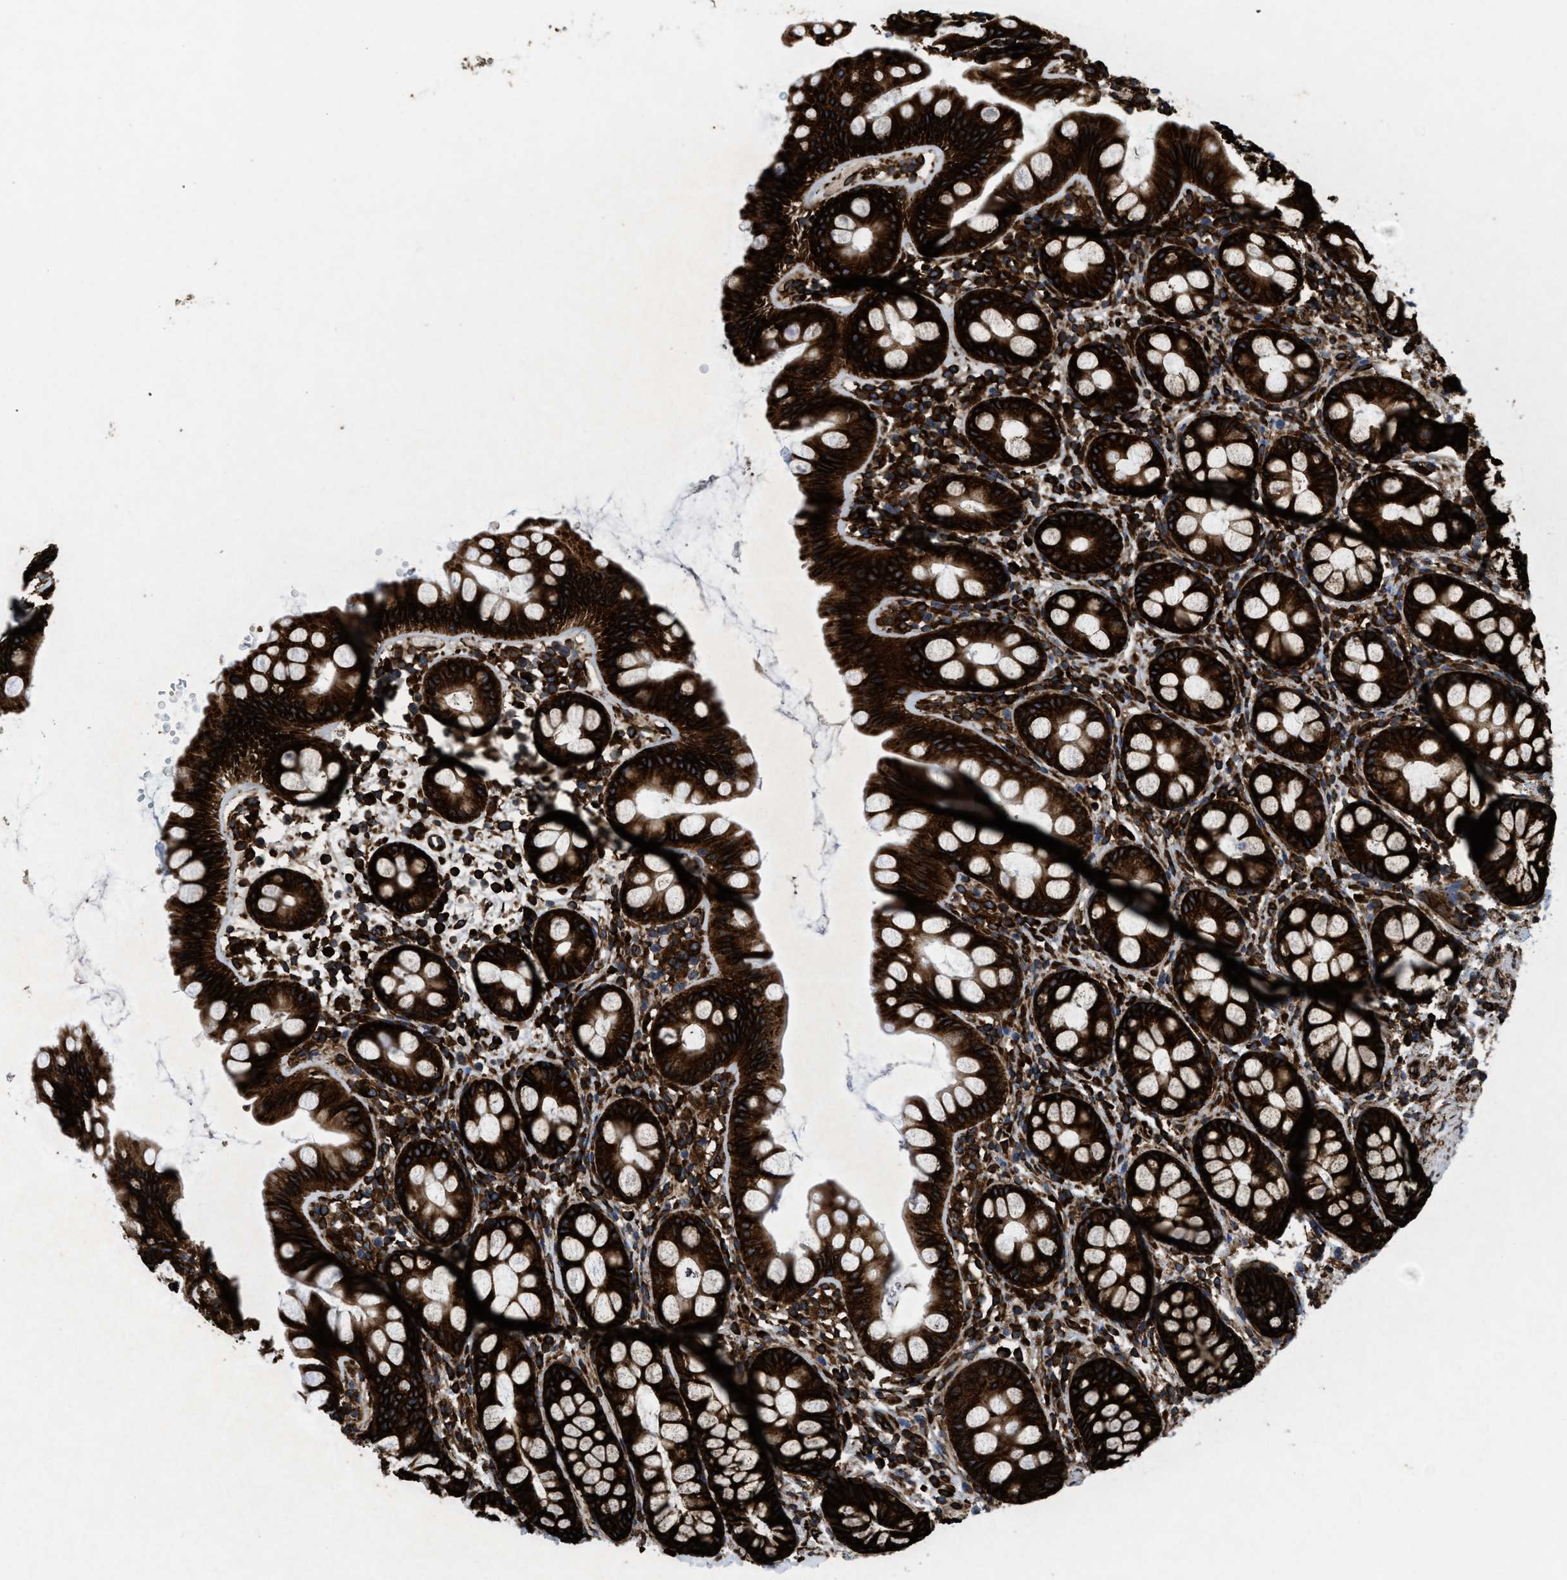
{"staining": {"intensity": "strong", "quantity": ">75%", "location": "cytoplasmic/membranous"}, "tissue": "rectum", "cell_type": "Glandular cells", "image_type": "normal", "snomed": [{"axis": "morphology", "description": "Normal tissue, NOS"}, {"axis": "topography", "description": "Rectum"}], "caption": "There is high levels of strong cytoplasmic/membranous positivity in glandular cells of benign rectum, as demonstrated by immunohistochemical staining (brown color).", "gene": "CAPRIN1", "patient": {"sex": "female", "age": 65}}